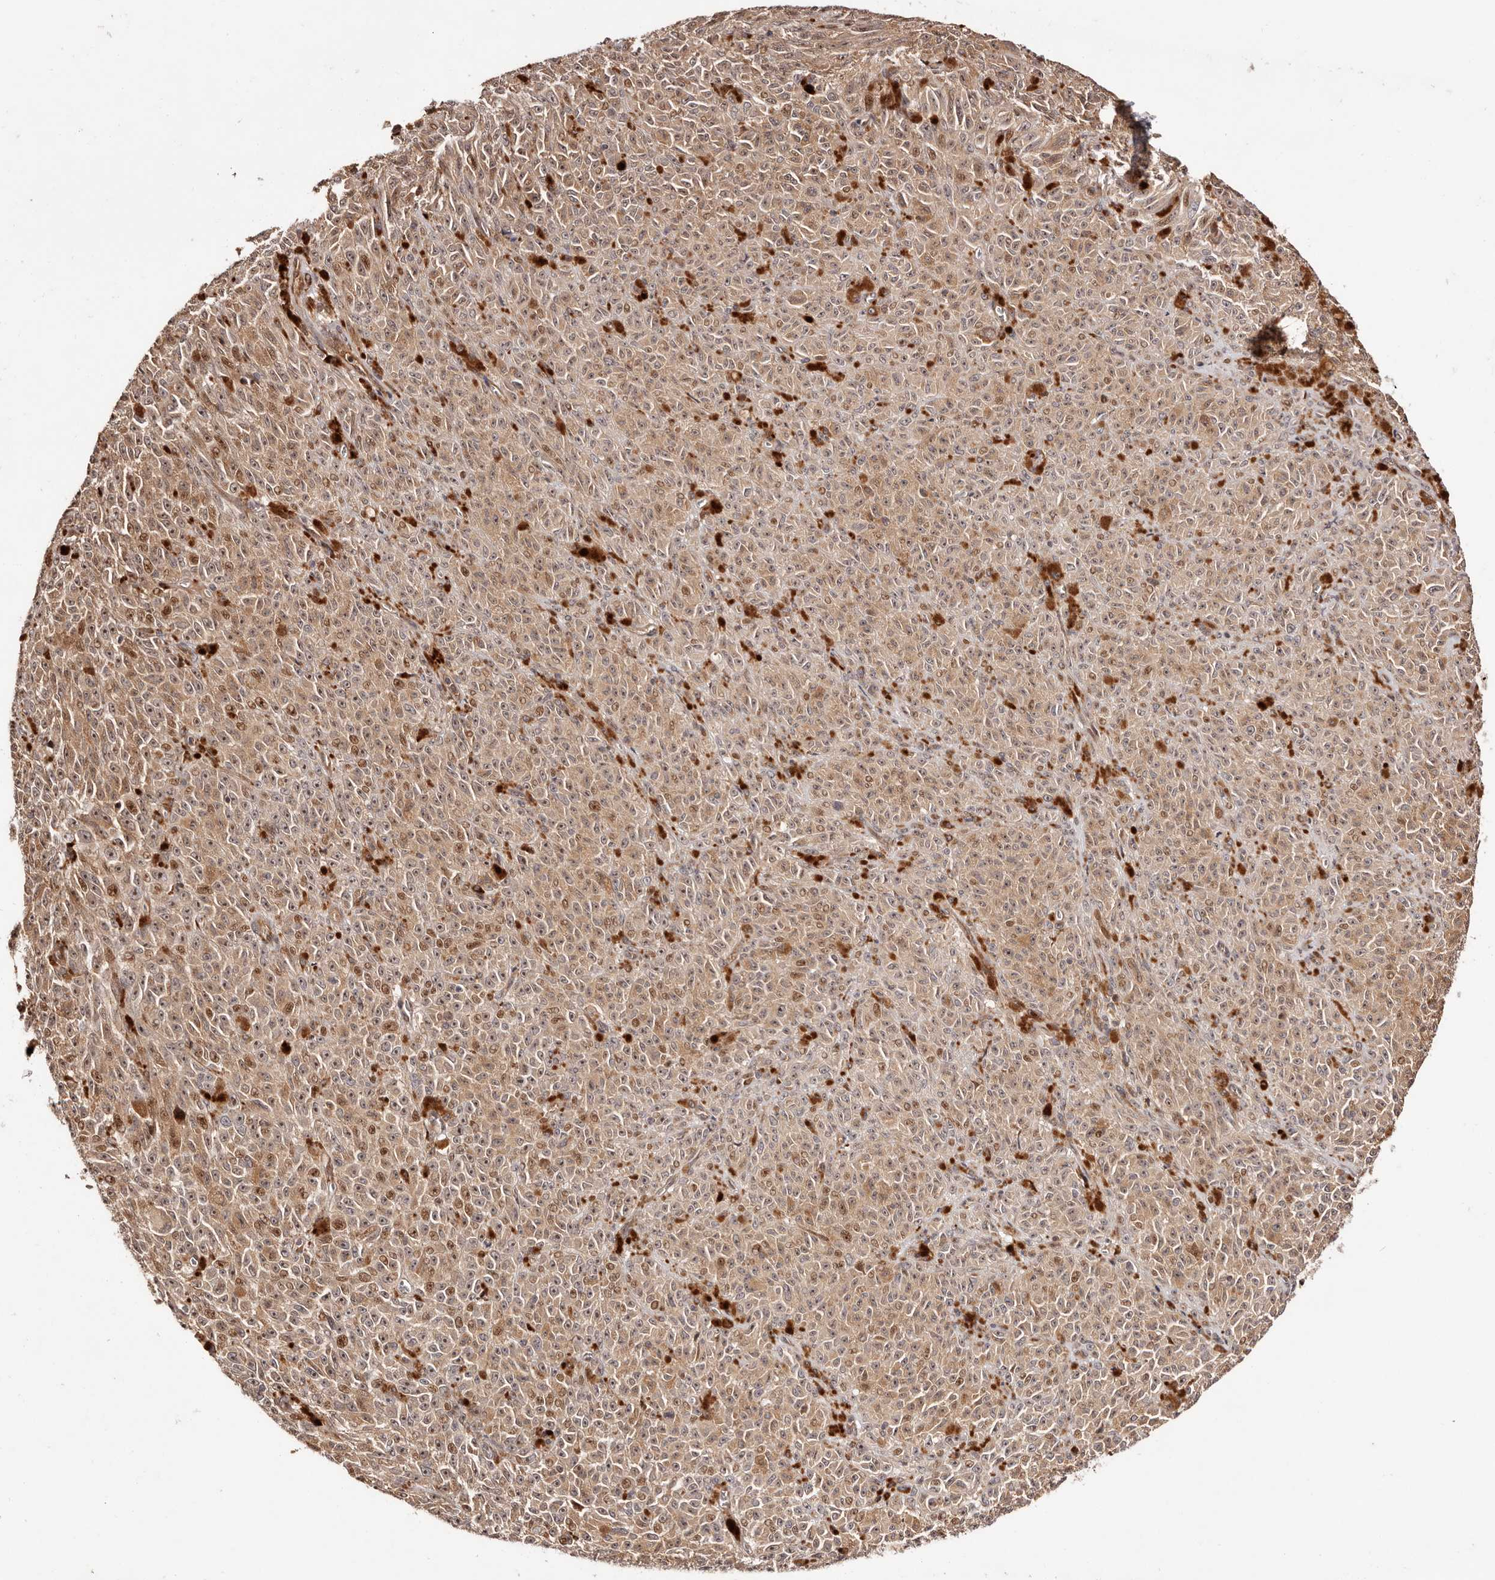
{"staining": {"intensity": "moderate", "quantity": ">75%", "location": "cytoplasmic/membranous,nuclear"}, "tissue": "melanoma", "cell_type": "Tumor cells", "image_type": "cancer", "snomed": [{"axis": "morphology", "description": "Malignant melanoma, NOS"}, {"axis": "topography", "description": "Skin"}], "caption": "IHC (DAB) staining of human malignant melanoma demonstrates moderate cytoplasmic/membranous and nuclear protein staining in about >75% of tumor cells.", "gene": "PTPN22", "patient": {"sex": "female", "age": 82}}